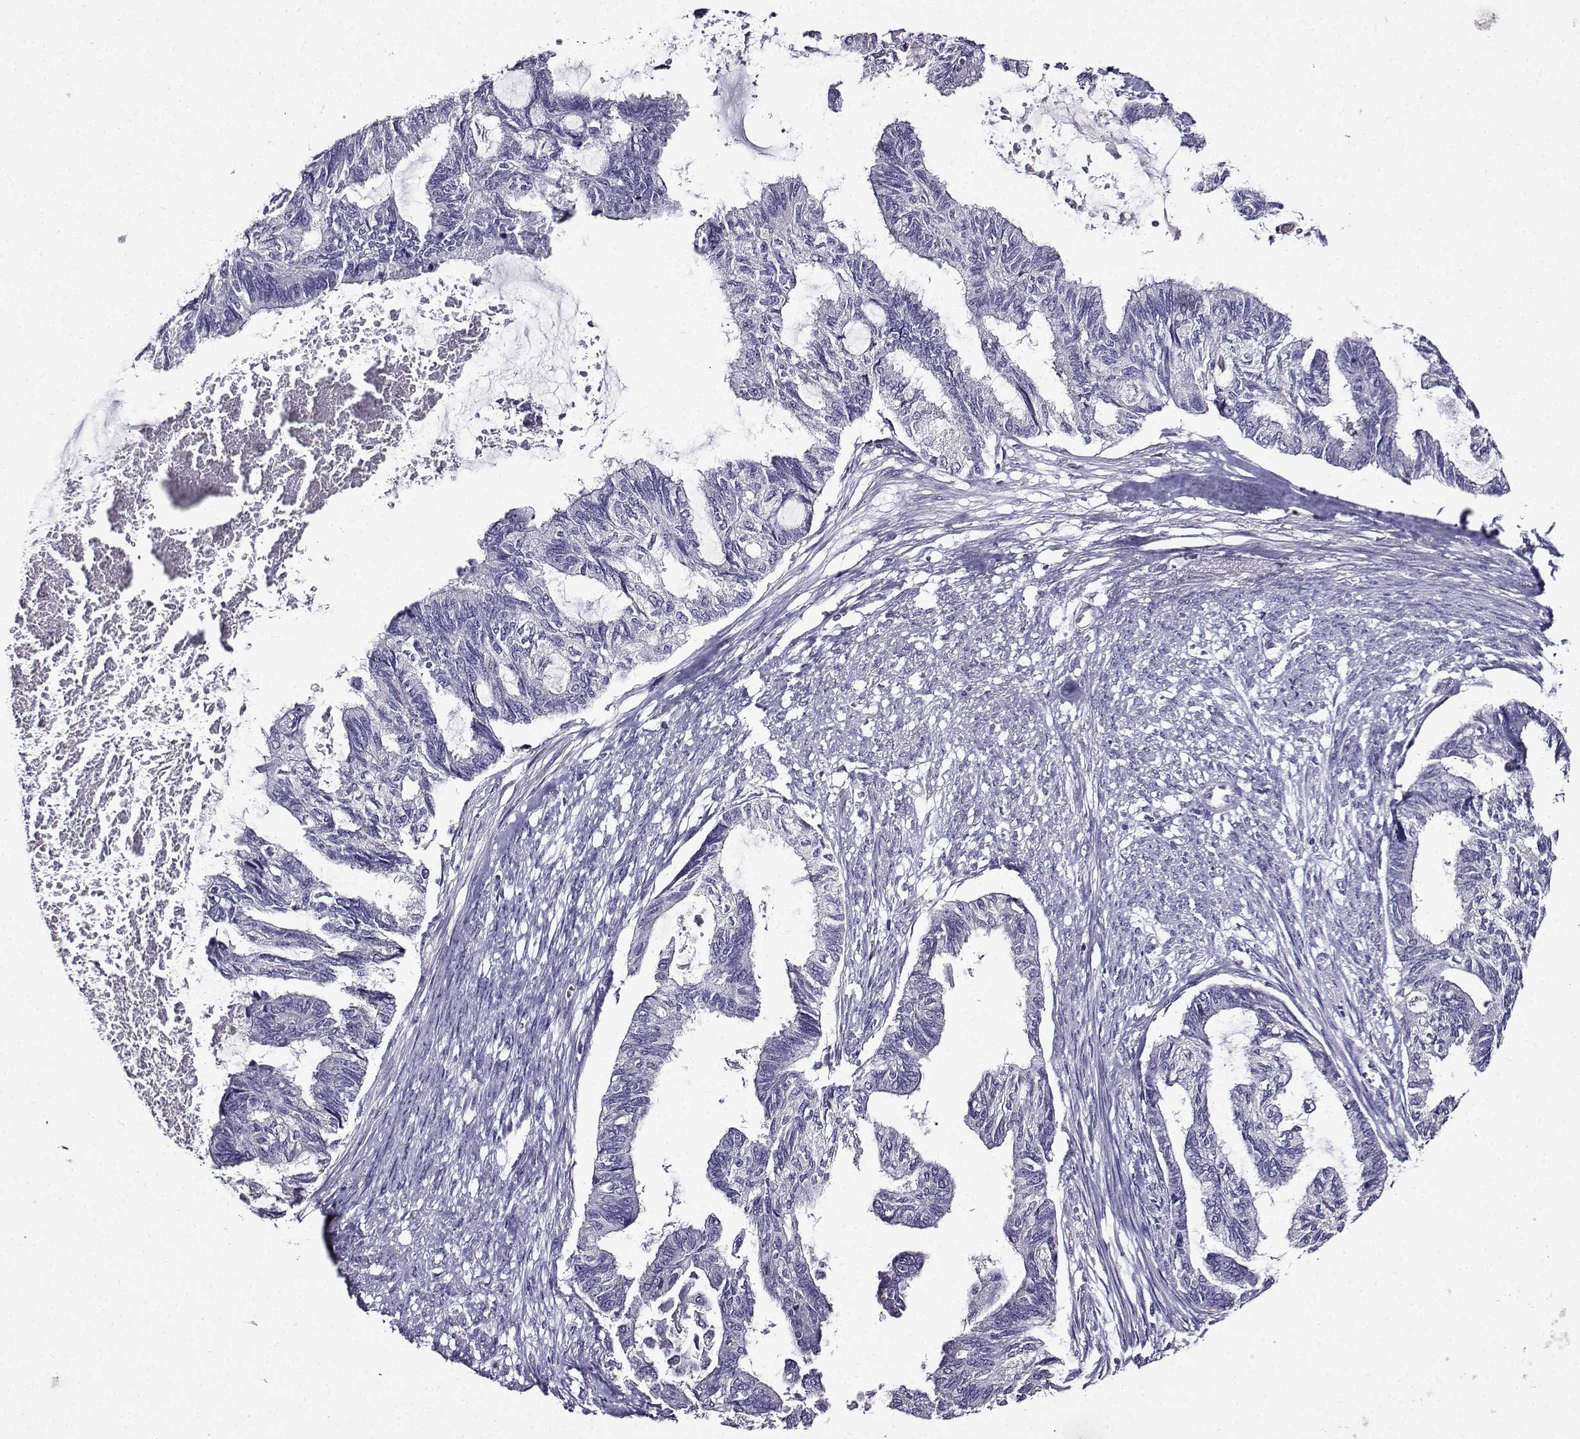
{"staining": {"intensity": "negative", "quantity": "none", "location": "none"}, "tissue": "endometrial cancer", "cell_type": "Tumor cells", "image_type": "cancer", "snomed": [{"axis": "morphology", "description": "Adenocarcinoma, NOS"}, {"axis": "topography", "description": "Endometrium"}], "caption": "The IHC micrograph has no significant staining in tumor cells of endometrial adenocarcinoma tissue. Brightfield microscopy of IHC stained with DAB (brown) and hematoxylin (blue), captured at high magnification.", "gene": "TMEM266", "patient": {"sex": "female", "age": 86}}